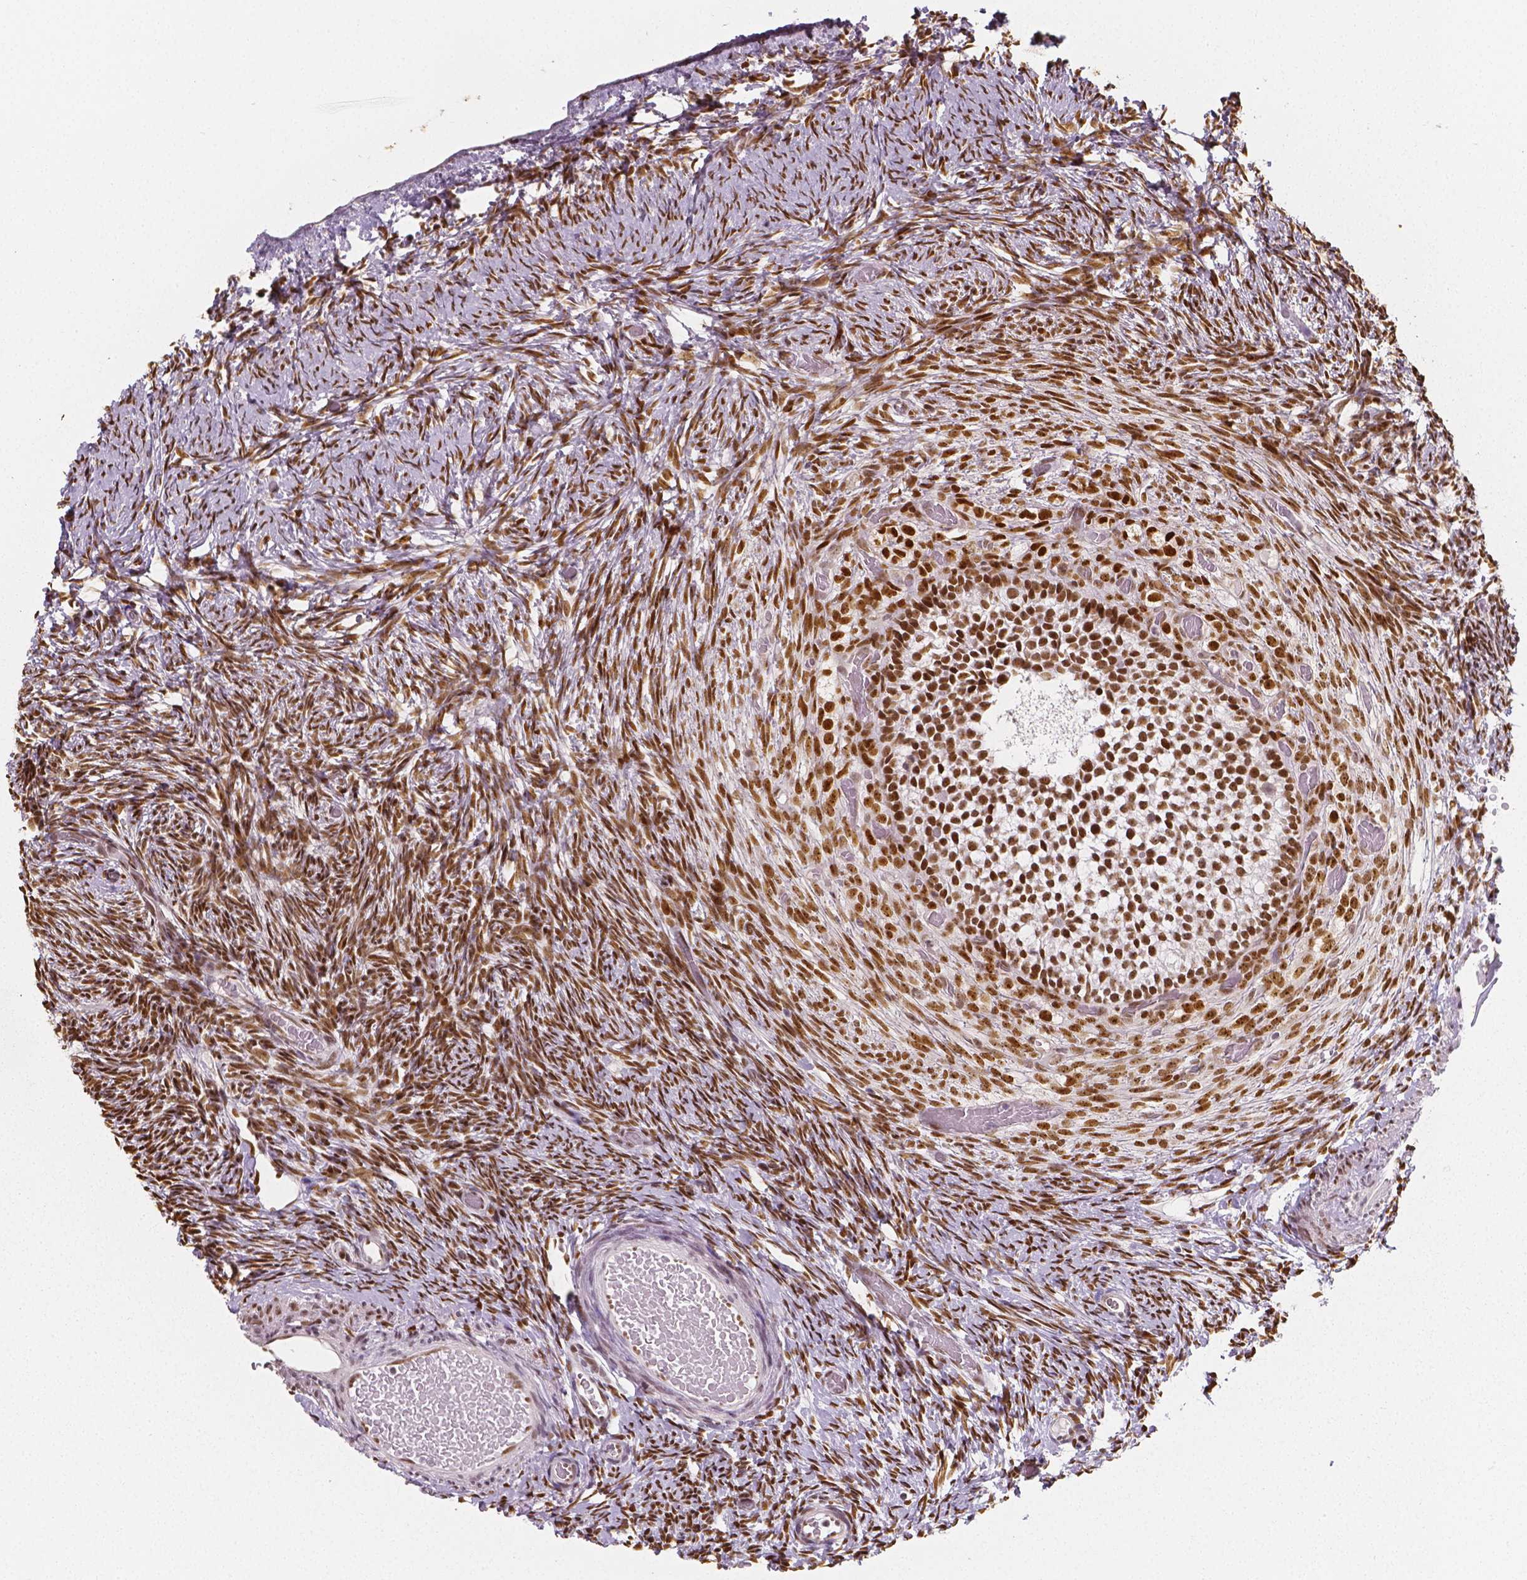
{"staining": {"intensity": "moderate", "quantity": ">75%", "location": "nuclear"}, "tissue": "ovary", "cell_type": "Follicle cells", "image_type": "normal", "snomed": [{"axis": "morphology", "description": "Normal tissue, NOS"}, {"axis": "topography", "description": "Ovary"}], "caption": "Immunohistochemical staining of benign human ovary displays >75% levels of moderate nuclear protein positivity in about >75% of follicle cells.", "gene": "NUCKS1", "patient": {"sex": "female", "age": 39}}